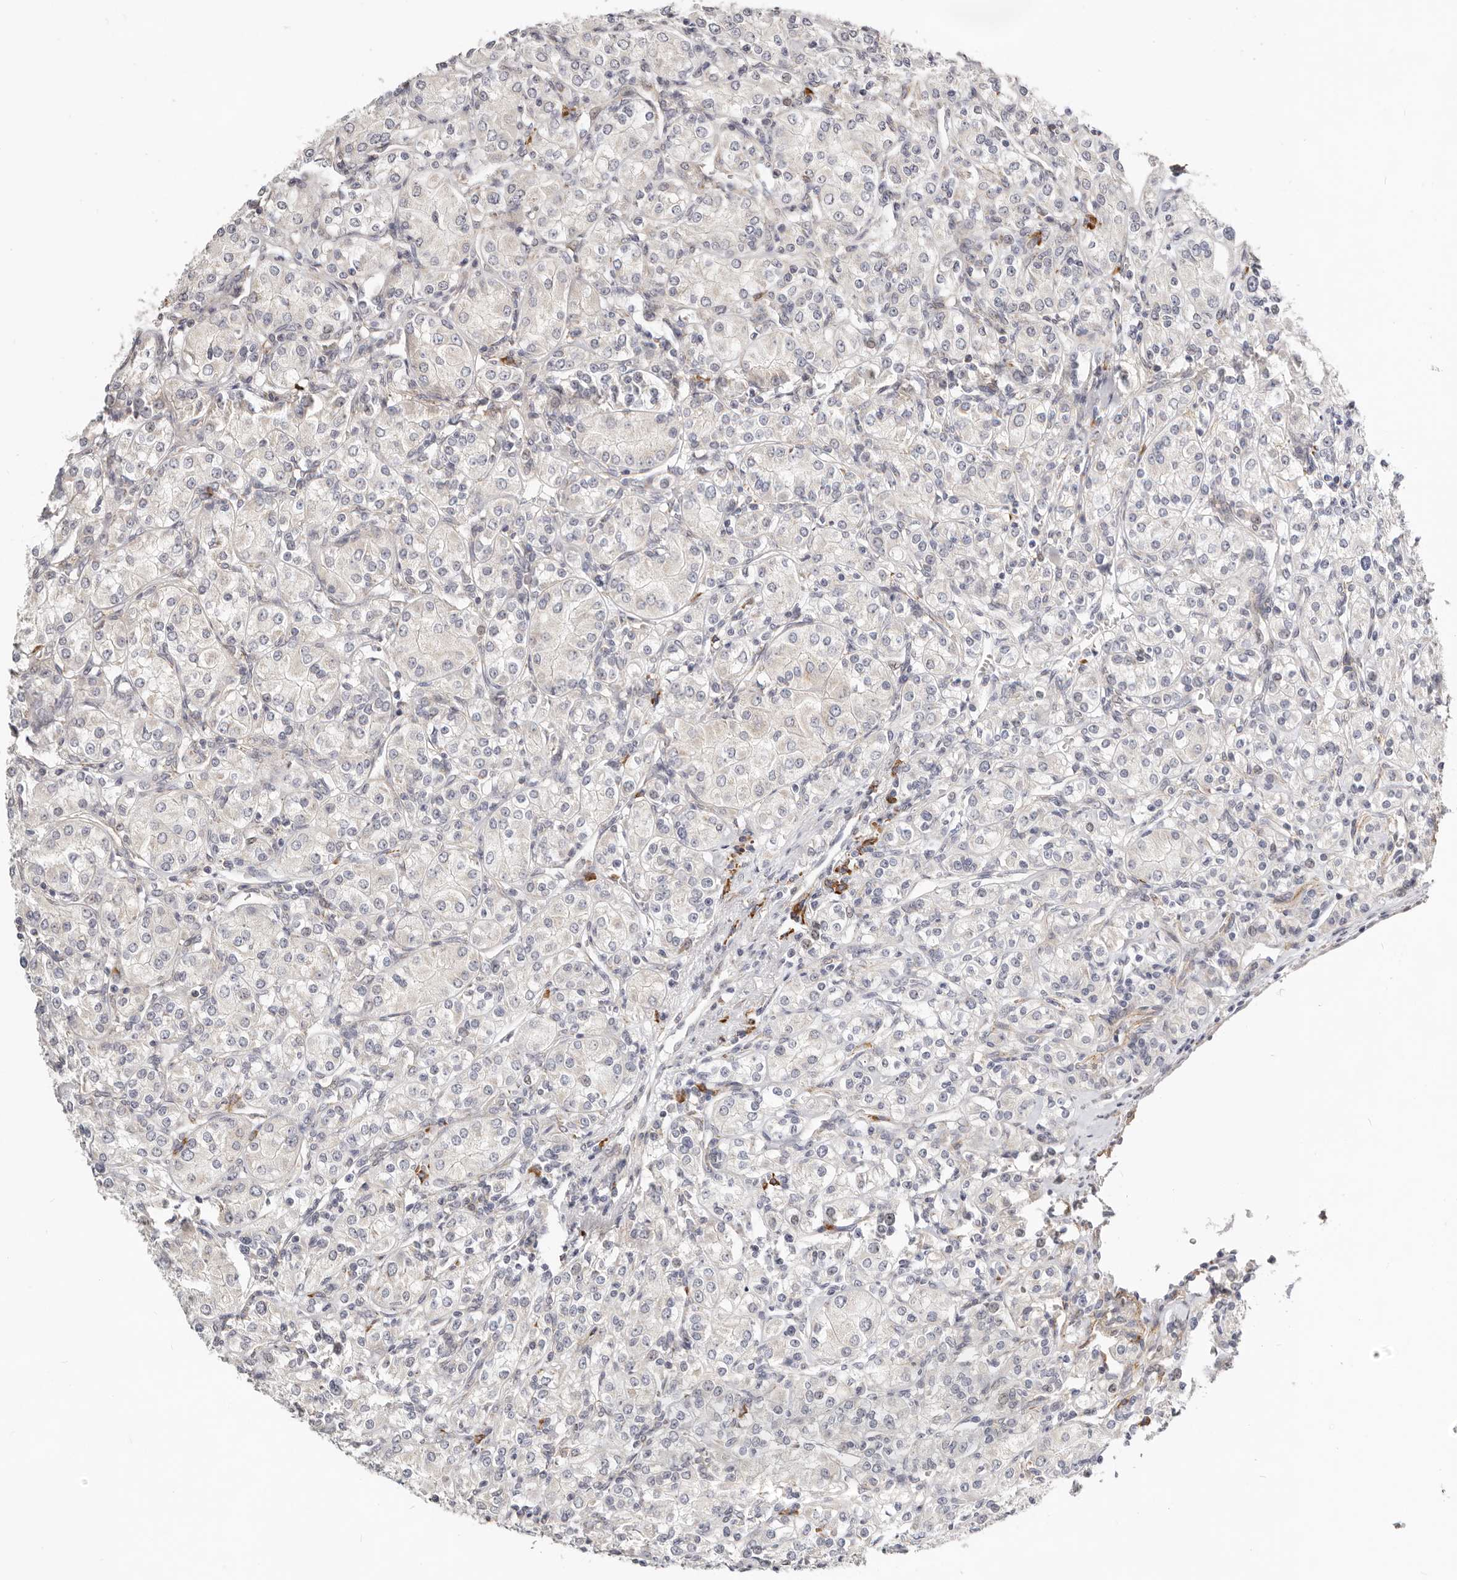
{"staining": {"intensity": "negative", "quantity": "none", "location": "none"}, "tissue": "renal cancer", "cell_type": "Tumor cells", "image_type": "cancer", "snomed": [{"axis": "morphology", "description": "Adenocarcinoma, NOS"}, {"axis": "topography", "description": "Kidney"}], "caption": "Renal adenocarcinoma stained for a protein using immunohistochemistry (IHC) exhibits no expression tumor cells.", "gene": "IL32", "patient": {"sex": "male", "age": 77}}